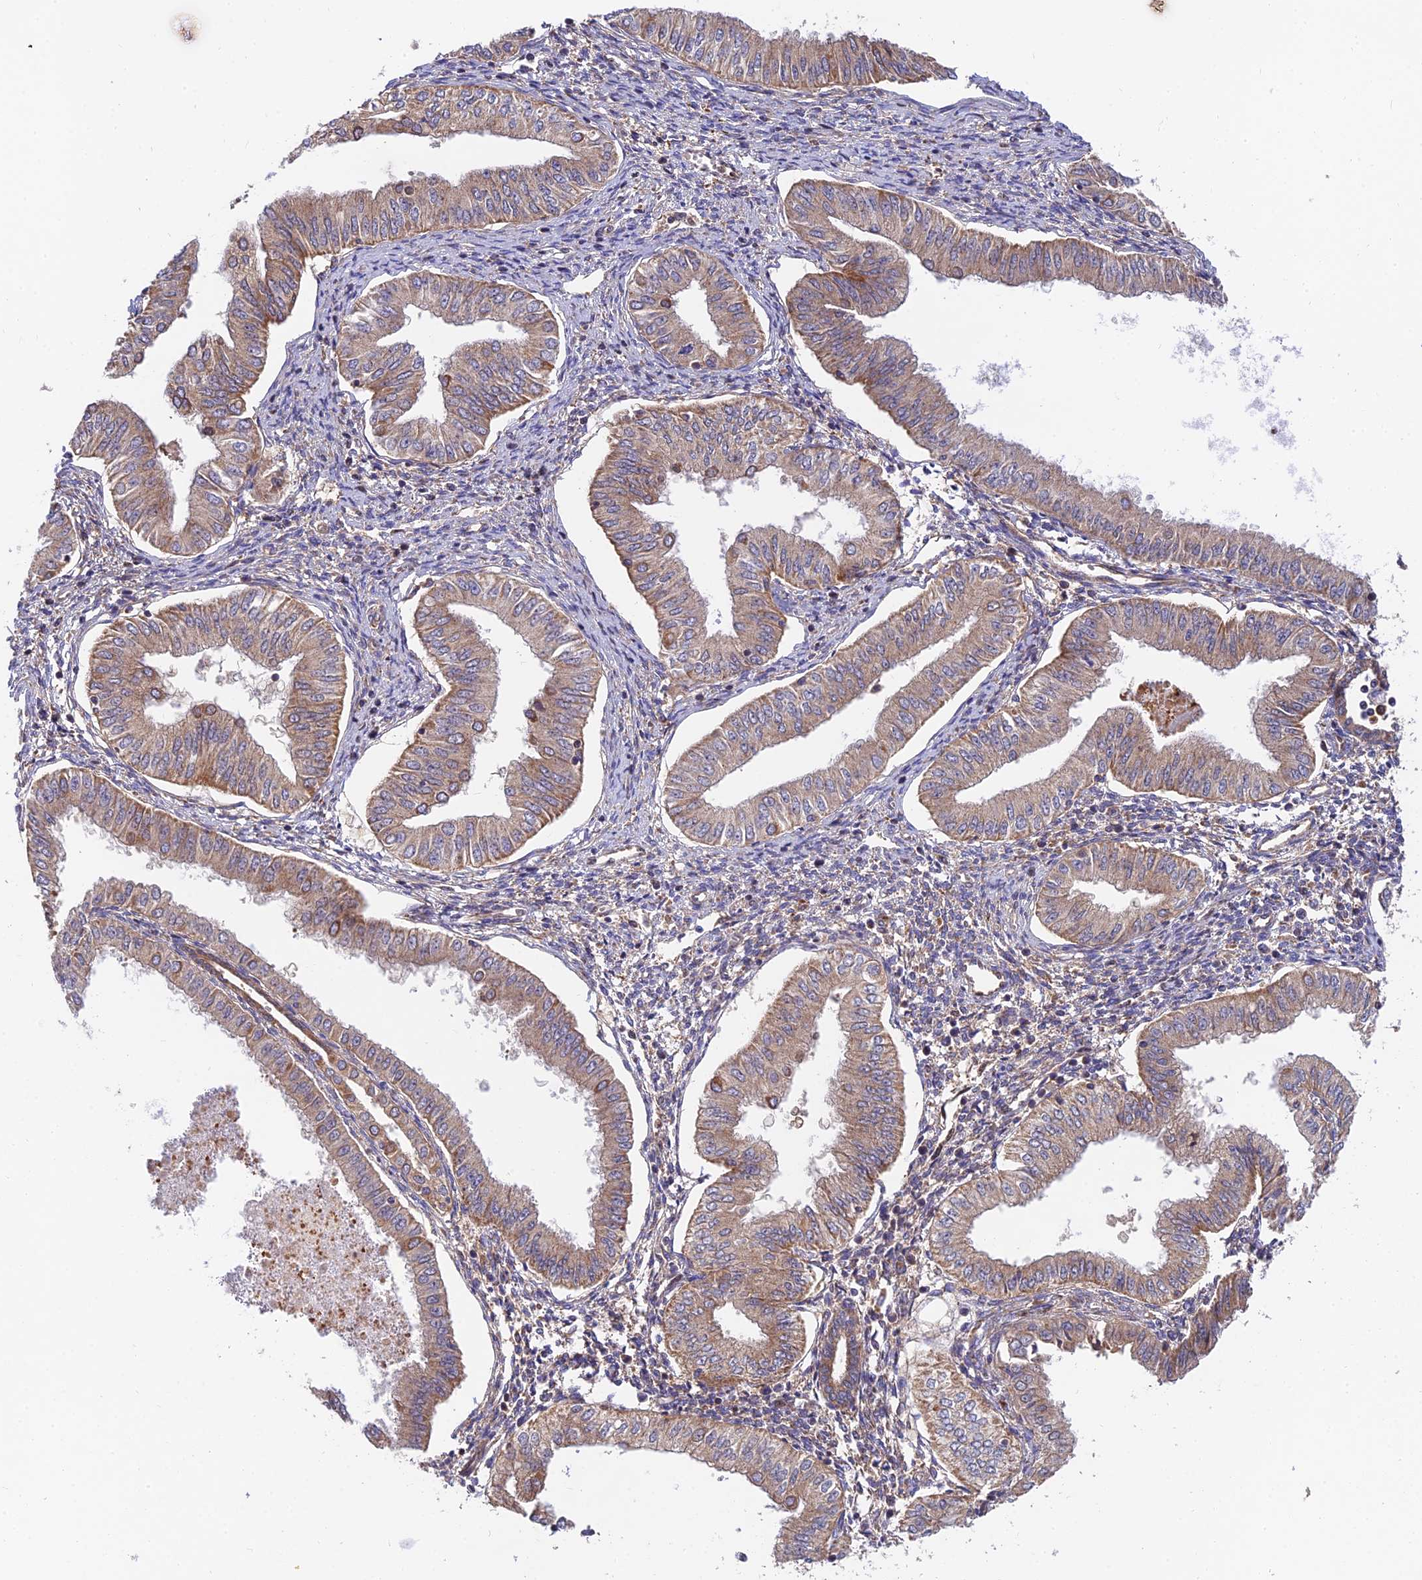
{"staining": {"intensity": "weak", "quantity": "25%-75%", "location": "cytoplasmic/membranous"}, "tissue": "endometrial cancer", "cell_type": "Tumor cells", "image_type": "cancer", "snomed": [{"axis": "morphology", "description": "Normal tissue, NOS"}, {"axis": "morphology", "description": "Adenocarcinoma, NOS"}, {"axis": "topography", "description": "Endometrium"}], "caption": "Endometrial adenocarcinoma stained for a protein displays weak cytoplasmic/membranous positivity in tumor cells.", "gene": "PODNL1", "patient": {"sex": "female", "age": 53}}